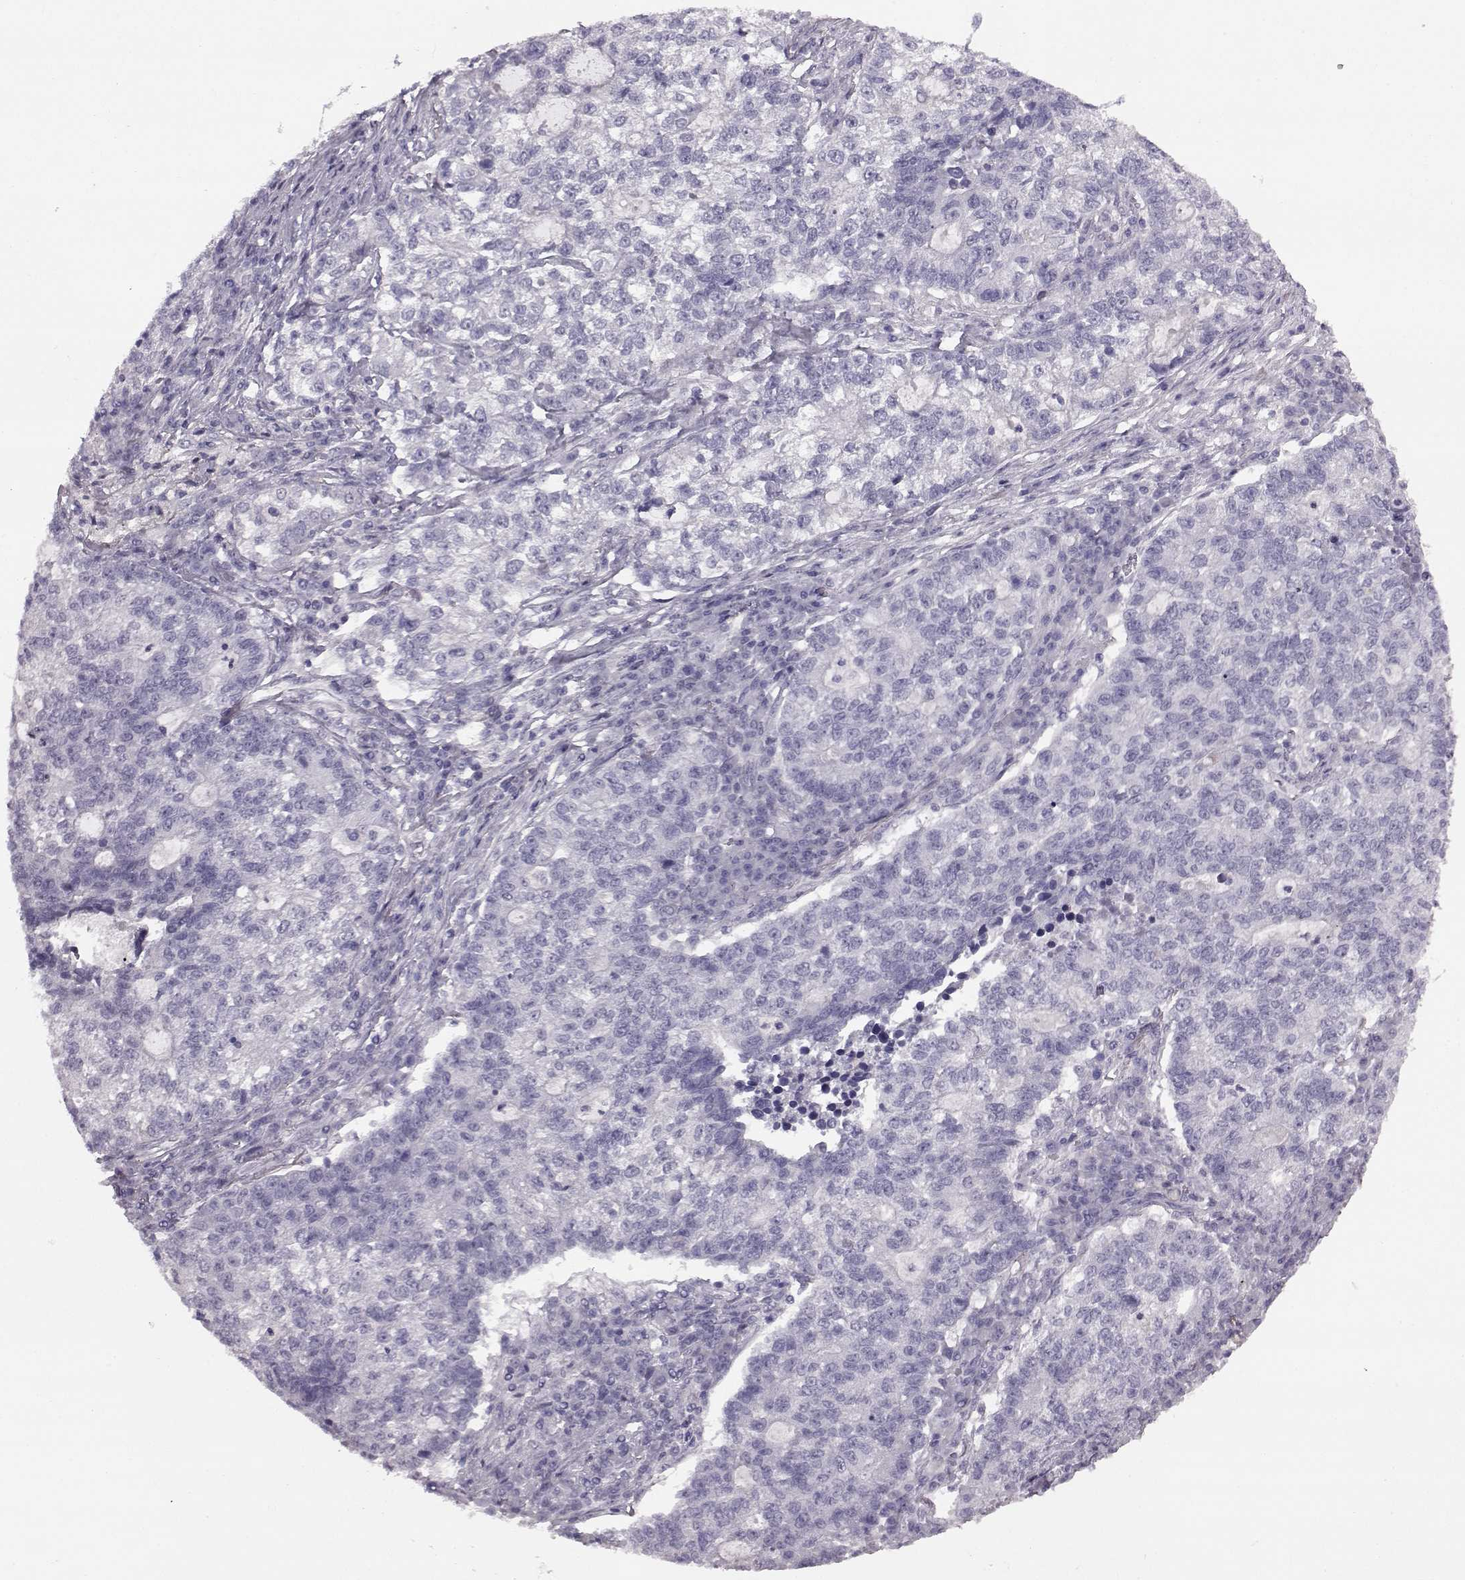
{"staining": {"intensity": "negative", "quantity": "none", "location": "none"}, "tissue": "lung cancer", "cell_type": "Tumor cells", "image_type": "cancer", "snomed": [{"axis": "morphology", "description": "Adenocarcinoma, NOS"}, {"axis": "topography", "description": "Lung"}], "caption": "An immunohistochemistry histopathology image of adenocarcinoma (lung) is shown. There is no staining in tumor cells of adenocarcinoma (lung).", "gene": "ODAD4", "patient": {"sex": "male", "age": 57}}